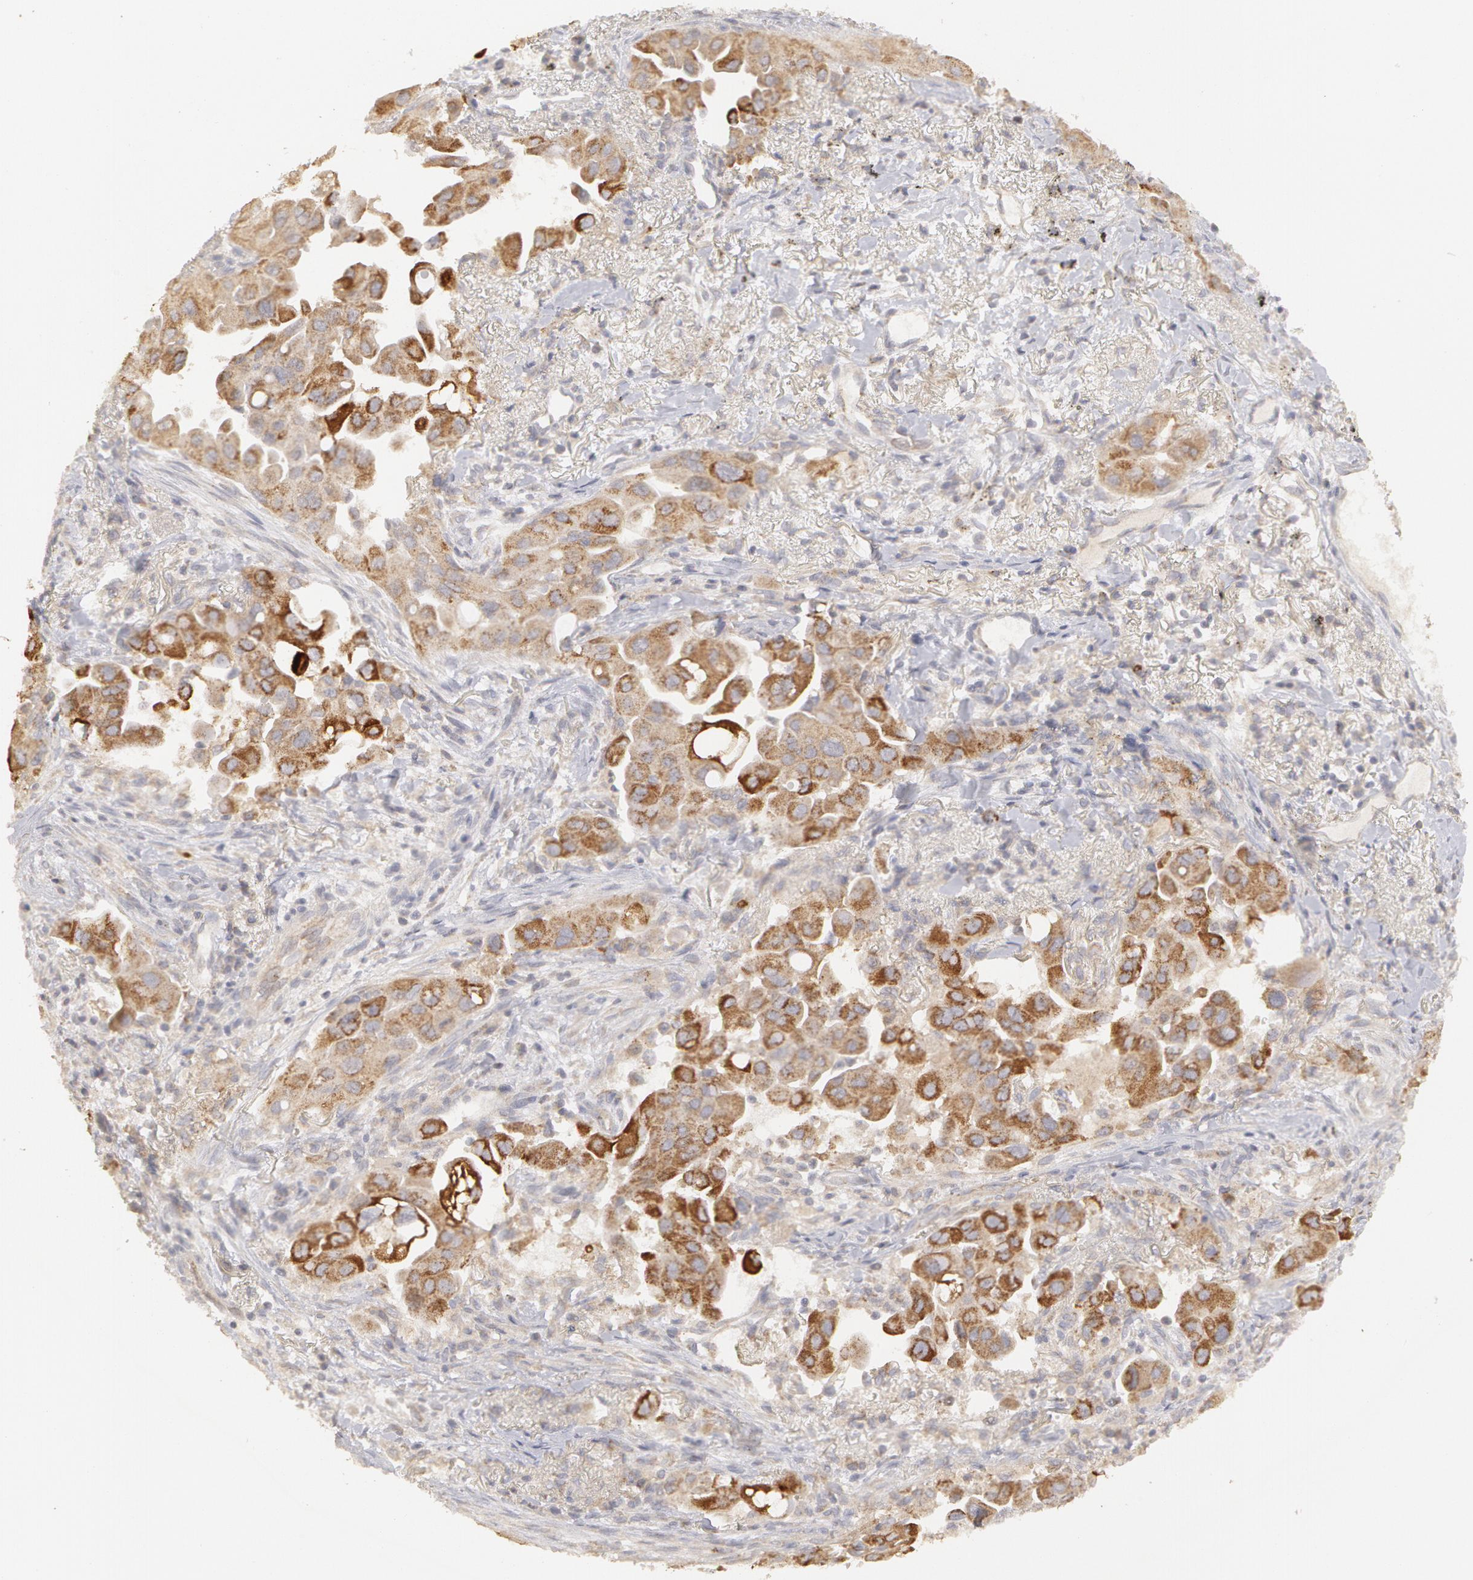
{"staining": {"intensity": "moderate", "quantity": ">75%", "location": "cytoplasmic/membranous"}, "tissue": "lung cancer", "cell_type": "Tumor cells", "image_type": "cancer", "snomed": [{"axis": "morphology", "description": "Adenocarcinoma, NOS"}, {"axis": "topography", "description": "Lung"}], "caption": "Lung adenocarcinoma was stained to show a protein in brown. There is medium levels of moderate cytoplasmic/membranous staining in about >75% of tumor cells.", "gene": "ADPRH", "patient": {"sex": "male", "age": 68}}